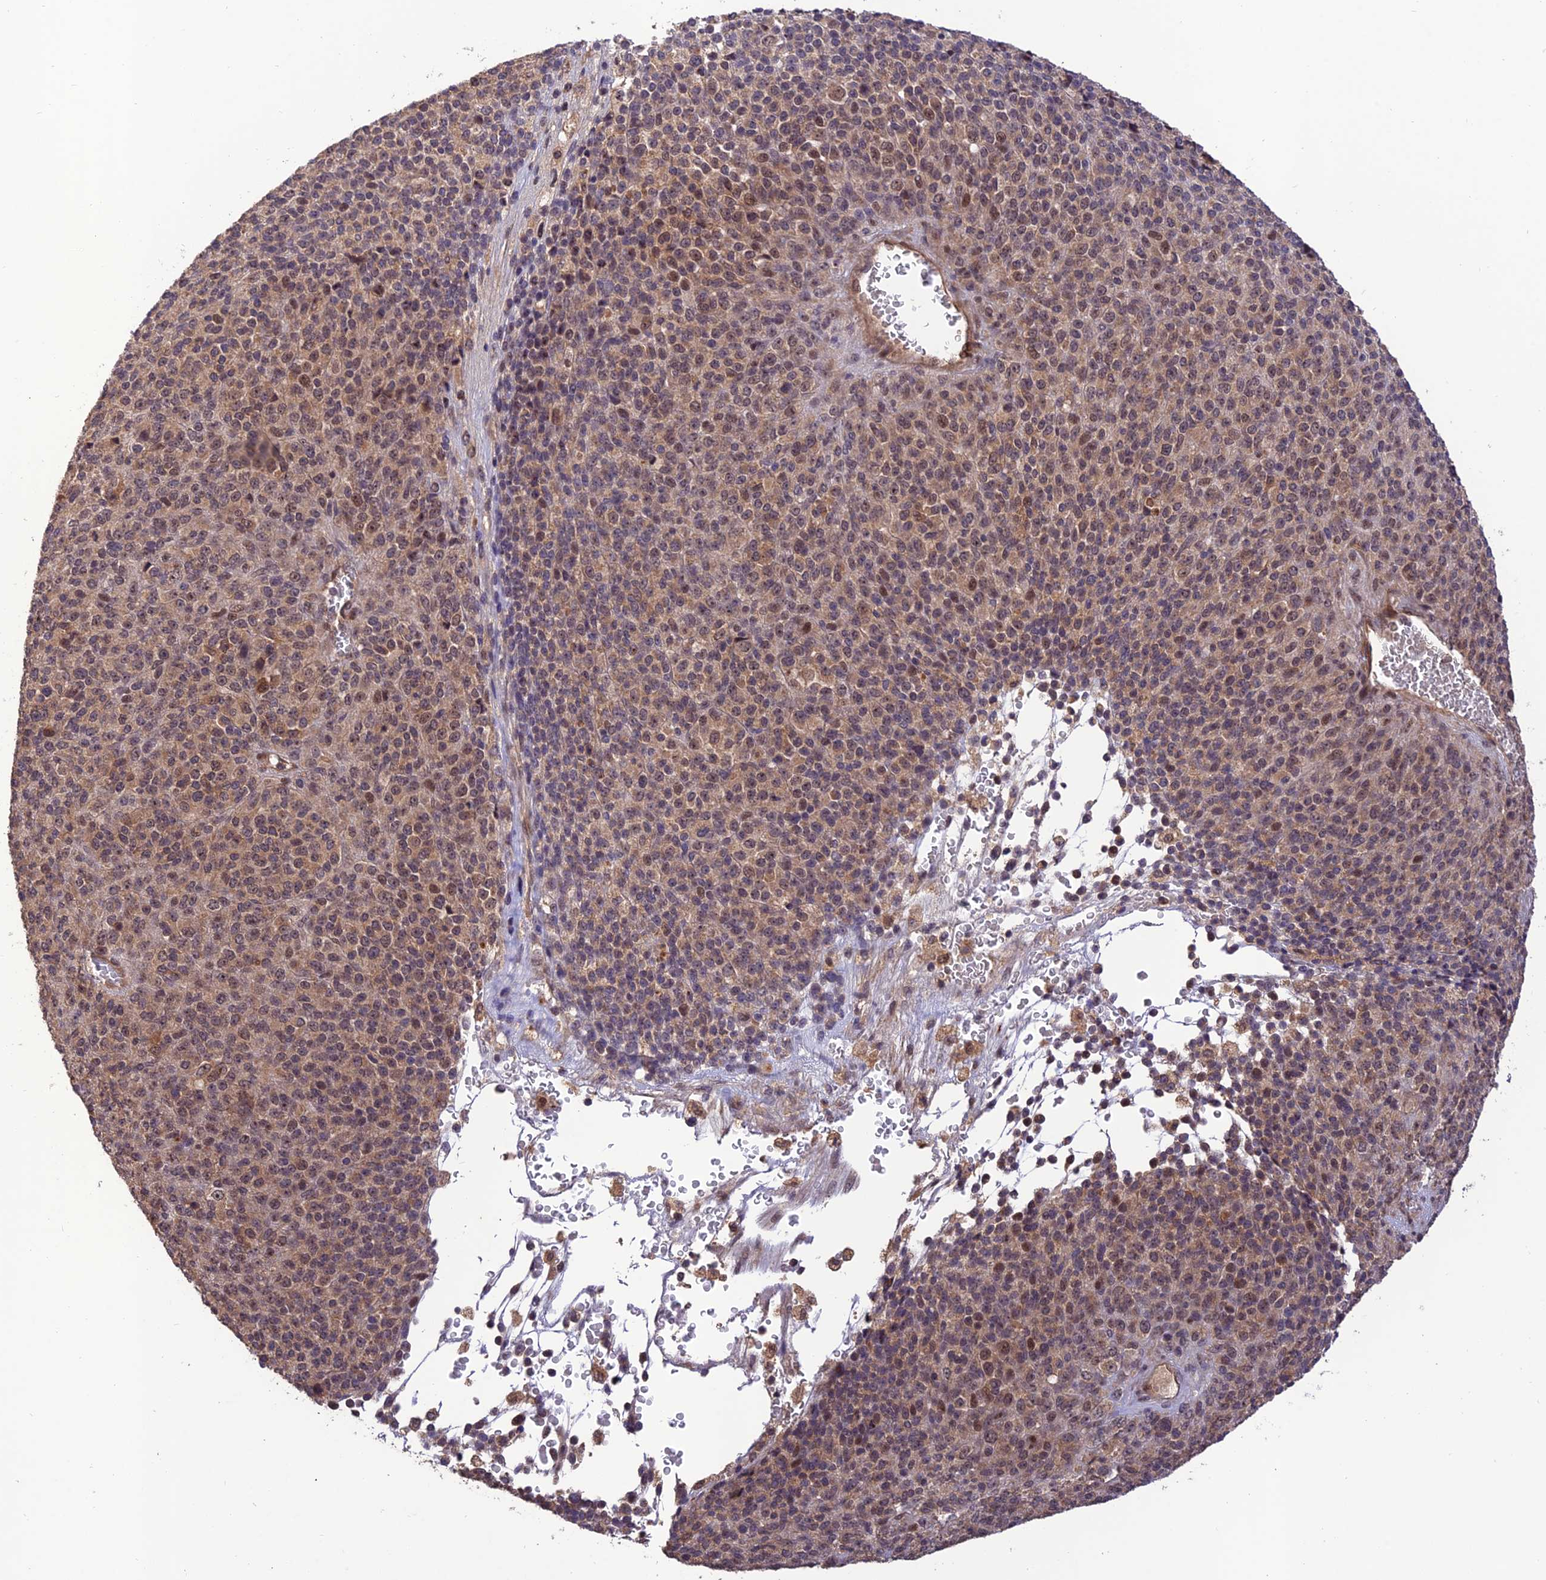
{"staining": {"intensity": "weak", "quantity": "25%-75%", "location": "cytoplasmic/membranous,nuclear"}, "tissue": "melanoma", "cell_type": "Tumor cells", "image_type": "cancer", "snomed": [{"axis": "morphology", "description": "Malignant melanoma, Metastatic site"}, {"axis": "topography", "description": "Brain"}], "caption": "Immunohistochemistry histopathology image of human melanoma stained for a protein (brown), which shows low levels of weak cytoplasmic/membranous and nuclear positivity in approximately 25%-75% of tumor cells.", "gene": "REV1", "patient": {"sex": "female", "age": 56}}